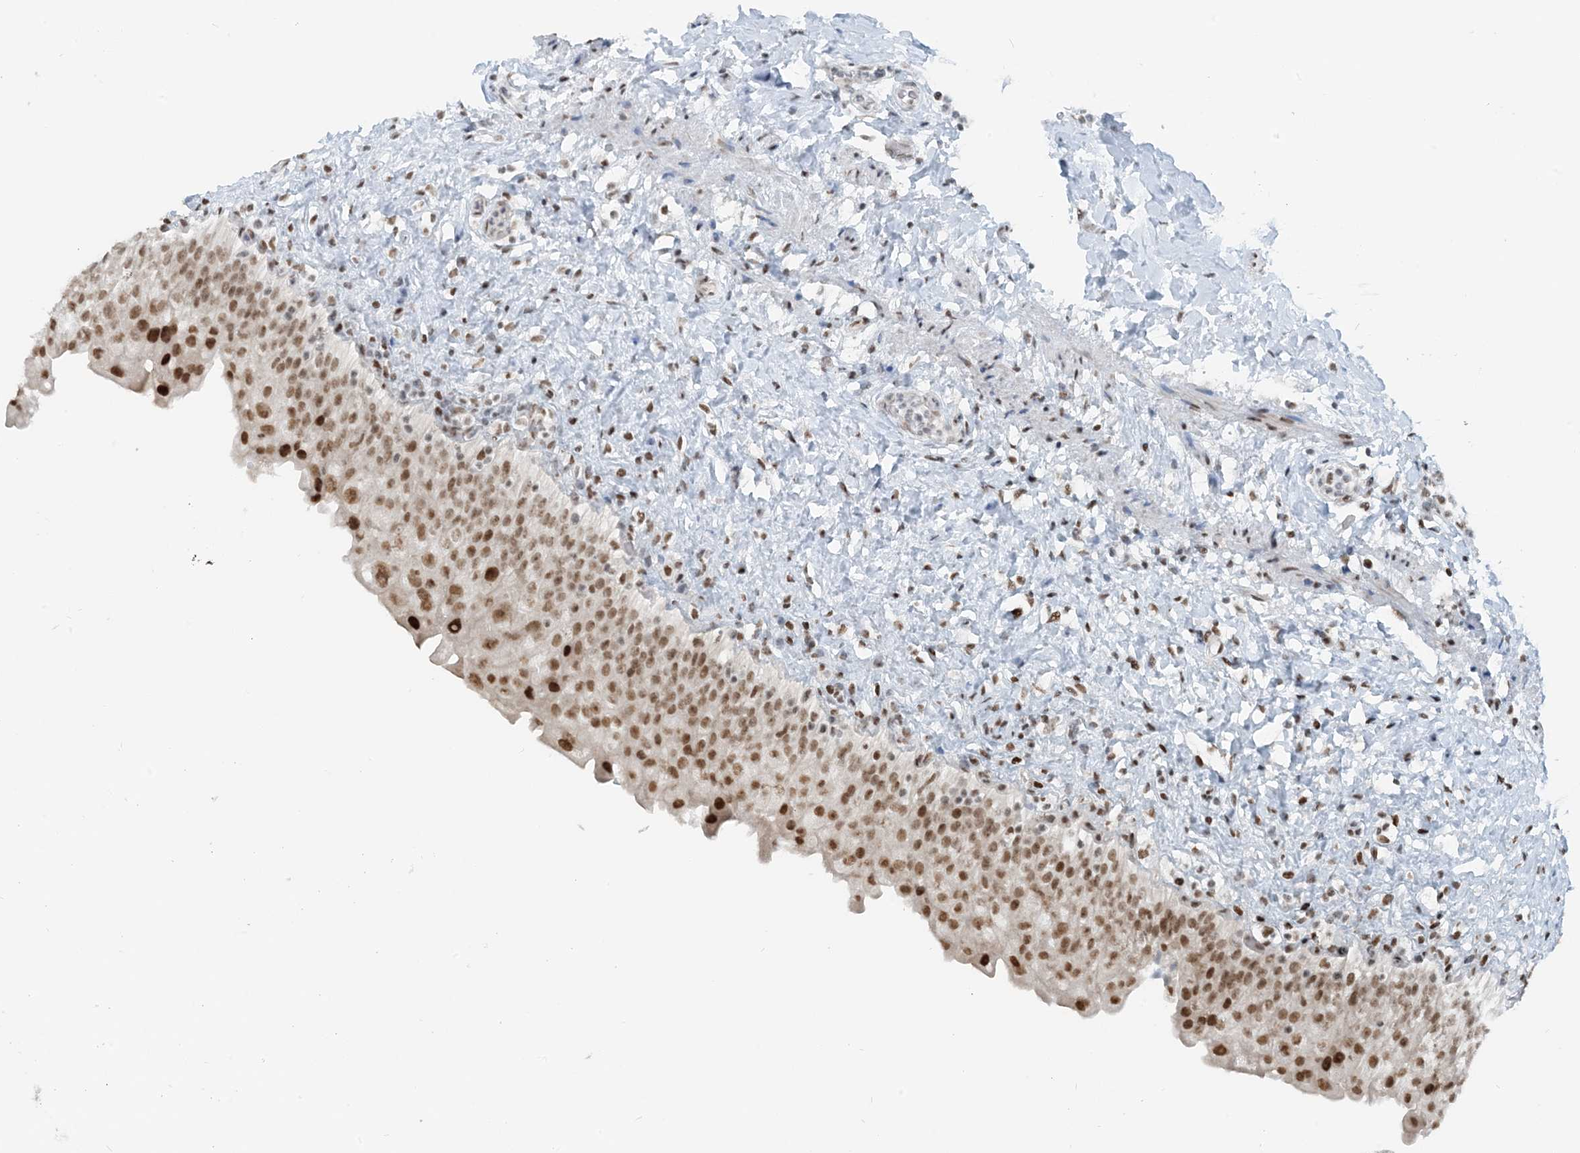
{"staining": {"intensity": "moderate", "quantity": ">75%", "location": "nuclear"}, "tissue": "urinary bladder", "cell_type": "Urothelial cells", "image_type": "normal", "snomed": [{"axis": "morphology", "description": "Normal tissue, NOS"}, {"axis": "topography", "description": "Urinary bladder"}], "caption": "High-power microscopy captured an immunohistochemistry histopathology image of unremarkable urinary bladder, revealing moderate nuclear positivity in approximately >75% of urothelial cells. Ihc stains the protein in brown and the nuclei are stained blue.", "gene": "ZNF500", "patient": {"sex": "female", "age": 27}}